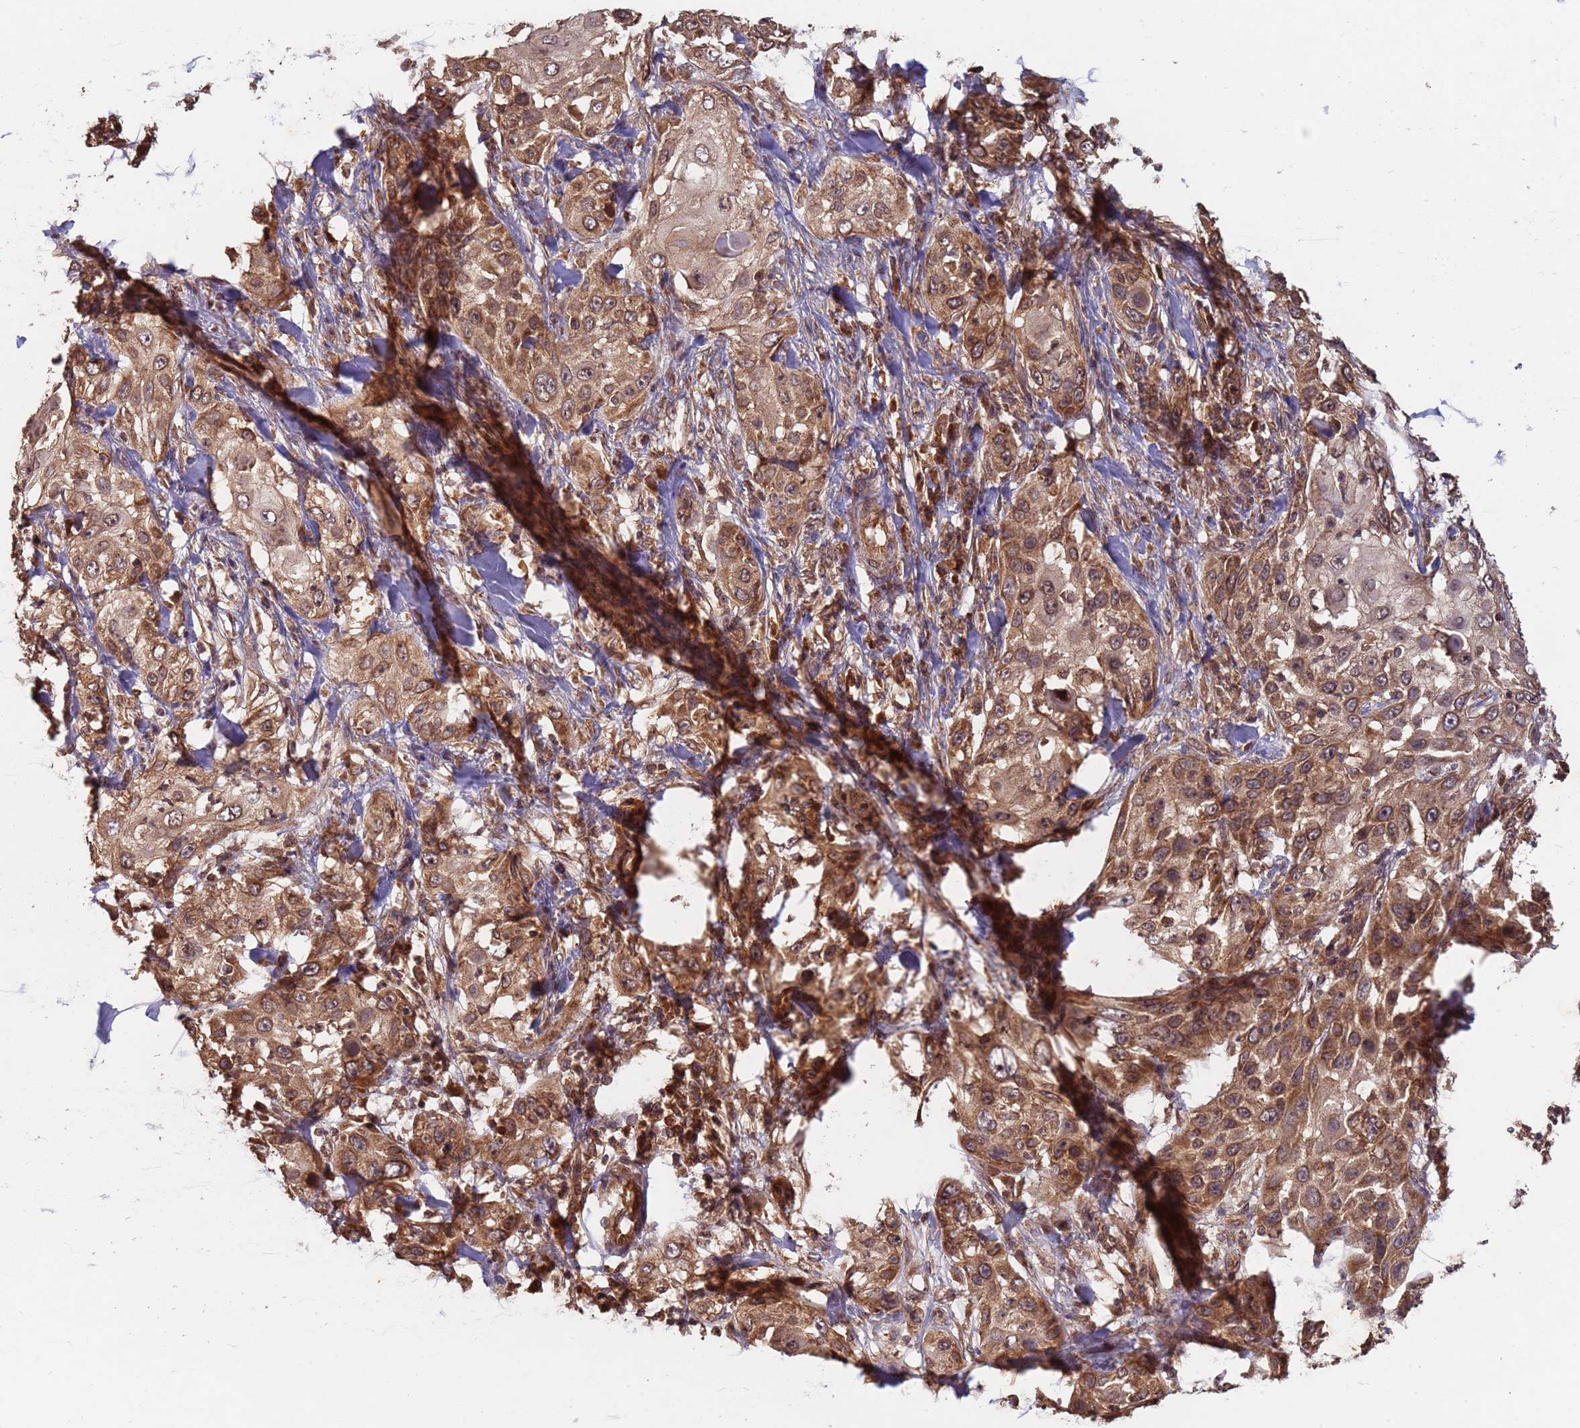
{"staining": {"intensity": "moderate", "quantity": ">75%", "location": "cytoplasmic/membranous,nuclear"}, "tissue": "skin cancer", "cell_type": "Tumor cells", "image_type": "cancer", "snomed": [{"axis": "morphology", "description": "Squamous cell carcinoma, NOS"}, {"axis": "topography", "description": "Skin"}], "caption": "Skin squamous cell carcinoma was stained to show a protein in brown. There is medium levels of moderate cytoplasmic/membranous and nuclear staining in about >75% of tumor cells.", "gene": "ERI1", "patient": {"sex": "female", "age": 44}}